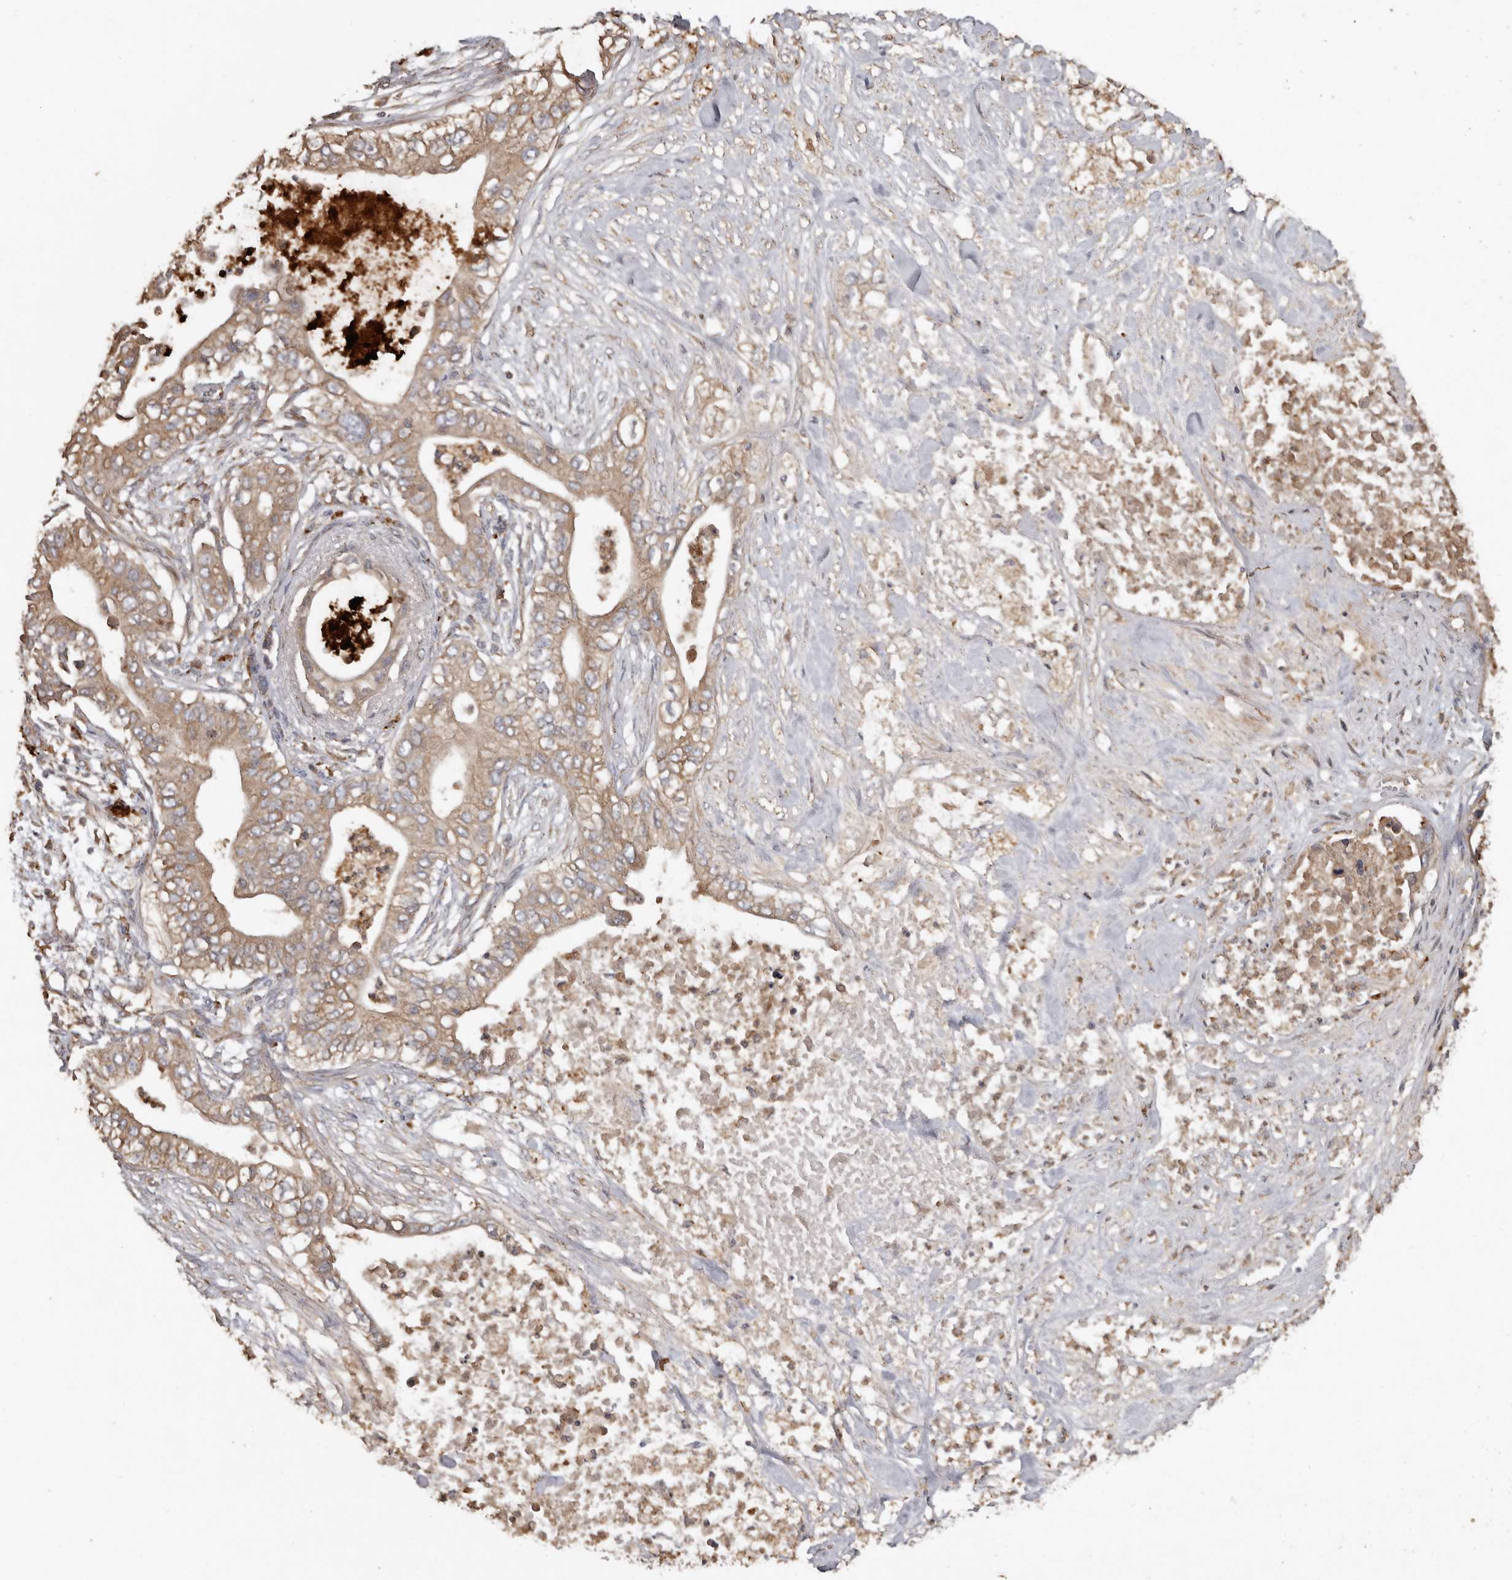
{"staining": {"intensity": "weak", "quantity": ">75%", "location": "cytoplasmic/membranous"}, "tissue": "pancreatic cancer", "cell_type": "Tumor cells", "image_type": "cancer", "snomed": [{"axis": "morphology", "description": "Adenocarcinoma, NOS"}, {"axis": "topography", "description": "Pancreas"}], "caption": "Immunohistochemistry (IHC) (DAB (3,3'-diaminobenzidine)) staining of pancreatic cancer (adenocarcinoma) shows weak cytoplasmic/membranous protein staining in about >75% of tumor cells. The staining was performed using DAB (3,3'-diaminobenzidine) to visualize the protein expression in brown, while the nuclei were stained in blue with hematoxylin (Magnification: 20x).", "gene": "FLCN", "patient": {"sex": "female", "age": 78}}